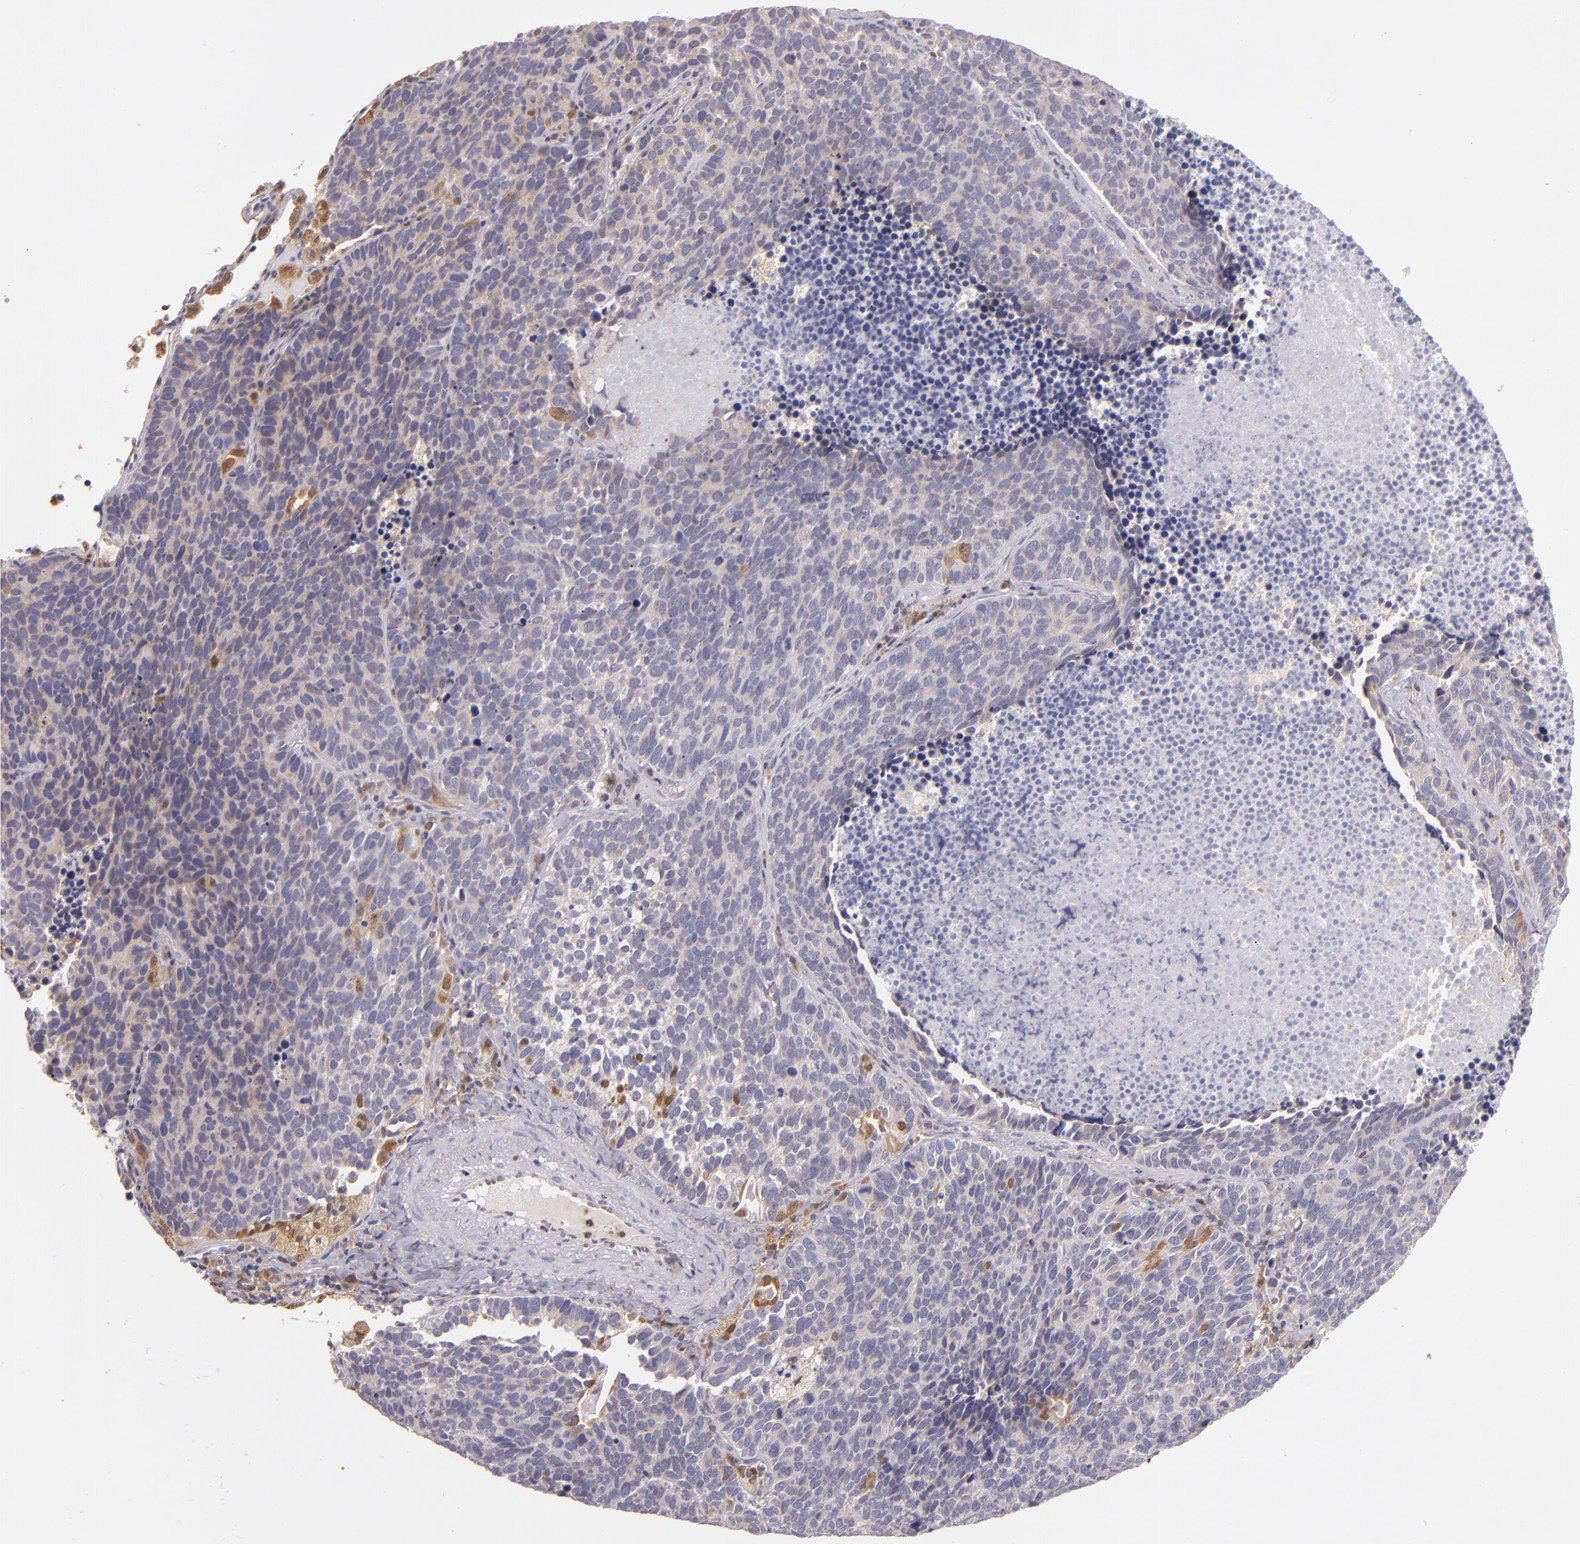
{"staining": {"intensity": "negative", "quantity": "none", "location": "none"}, "tissue": "lung cancer", "cell_type": "Tumor cells", "image_type": "cancer", "snomed": [{"axis": "morphology", "description": "Neoplasm, malignant, NOS"}, {"axis": "topography", "description": "Lung"}], "caption": "A high-resolution photomicrograph shows immunohistochemistry staining of lung malignant neoplasm, which demonstrates no significant positivity in tumor cells. (Stains: DAB IHC with hematoxylin counter stain, Microscopy: brightfield microscopy at high magnification).", "gene": "FHIT", "patient": {"sex": "female", "age": 75}}